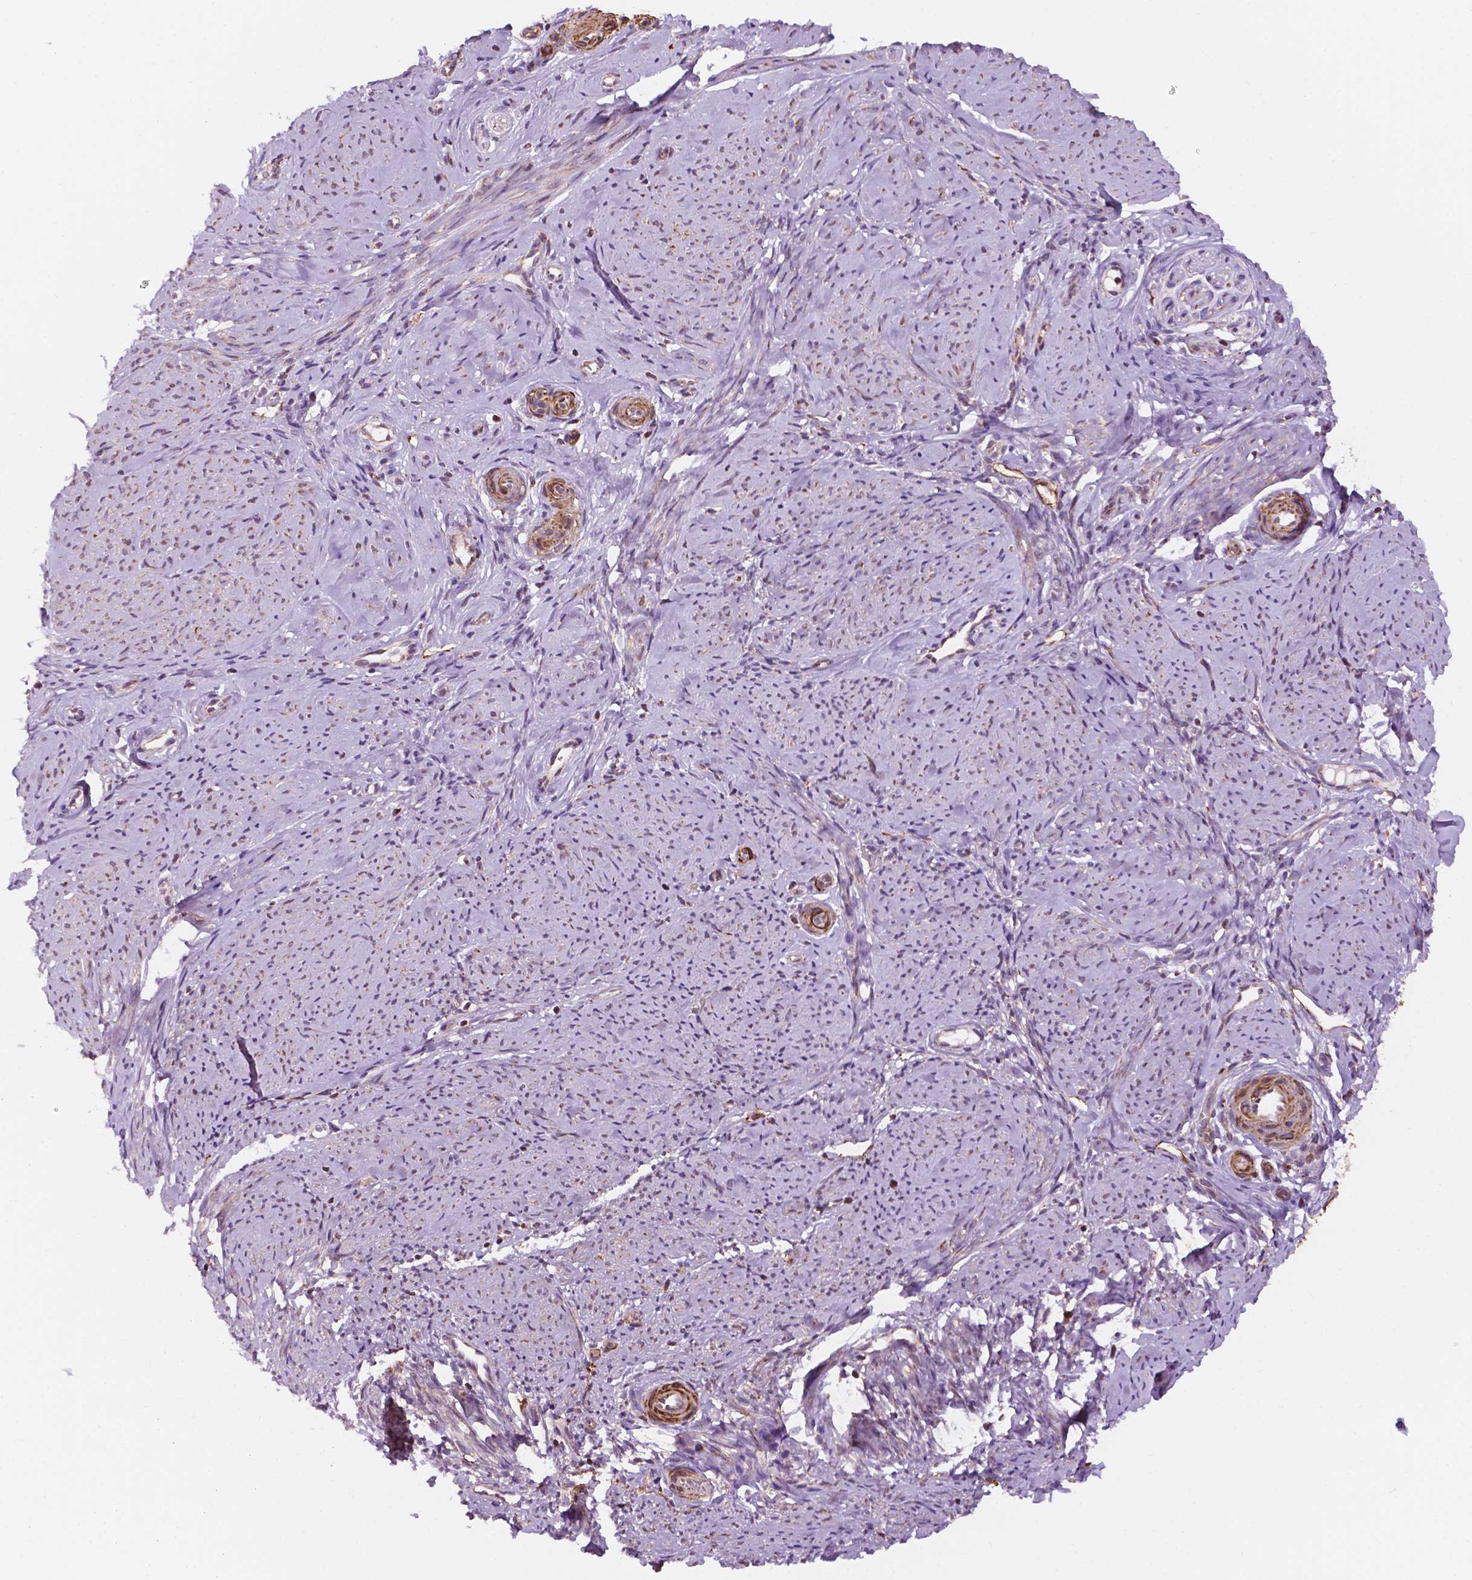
{"staining": {"intensity": "strong", "quantity": ">75%", "location": "cytoplasmic/membranous"}, "tissue": "smooth muscle", "cell_type": "Smooth muscle cells", "image_type": "normal", "snomed": [{"axis": "morphology", "description": "Normal tissue, NOS"}, {"axis": "topography", "description": "Smooth muscle"}], "caption": "The image shows a brown stain indicating the presence of a protein in the cytoplasmic/membranous of smooth muscle cells in smooth muscle.", "gene": "GEMIN4", "patient": {"sex": "female", "age": 48}}